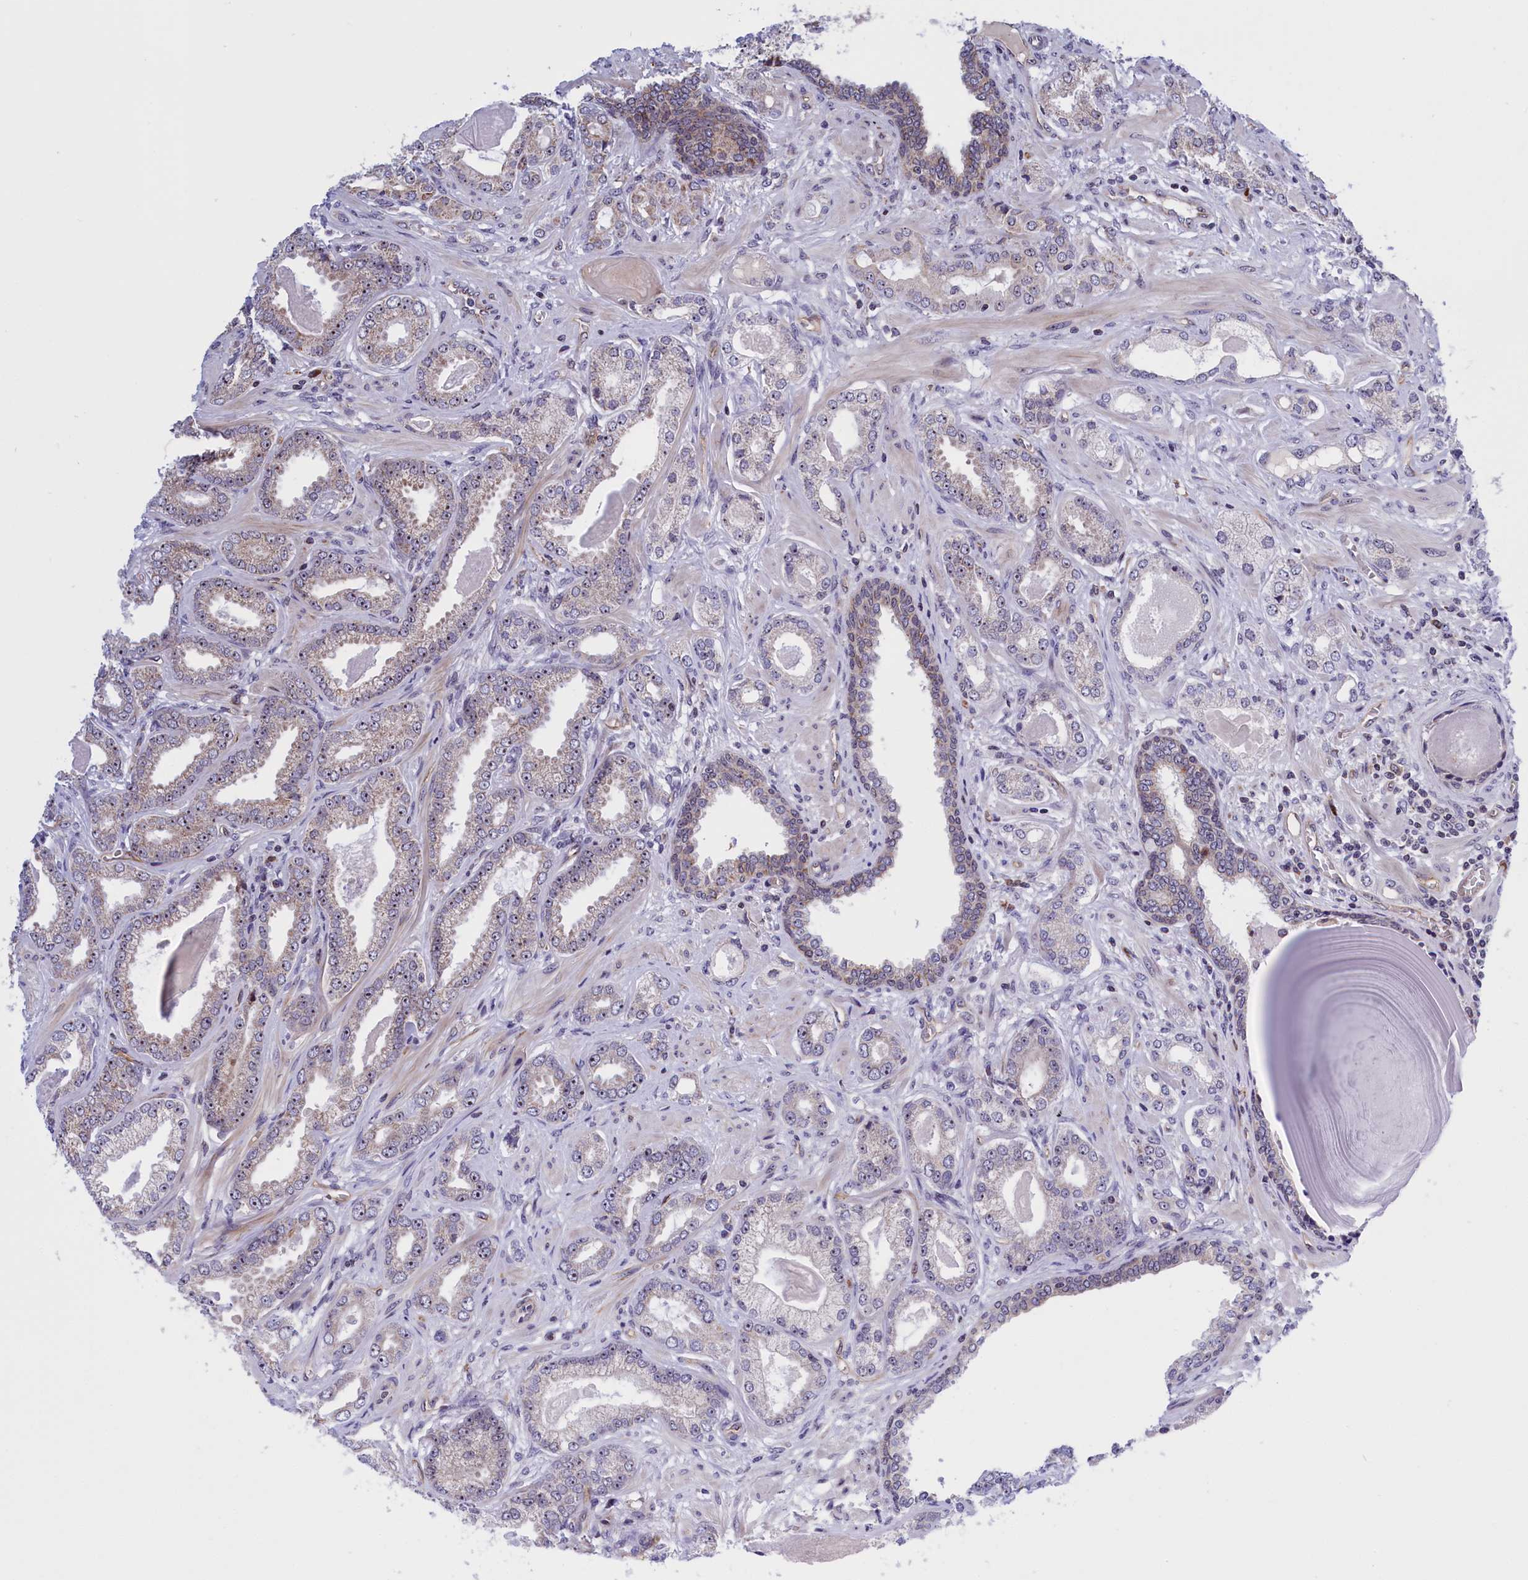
{"staining": {"intensity": "moderate", "quantity": "25%-75%", "location": "cytoplasmic/membranous,nuclear"}, "tissue": "prostate cancer", "cell_type": "Tumor cells", "image_type": "cancer", "snomed": [{"axis": "morphology", "description": "Adenocarcinoma, Low grade"}, {"axis": "topography", "description": "Prostate"}], "caption": "DAB immunohistochemical staining of adenocarcinoma (low-grade) (prostate) displays moderate cytoplasmic/membranous and nuclear protein staining in about 25%-75% of tumor cells.", "gene": "MPND", "patient": {"sex": "male", "age": 64}}